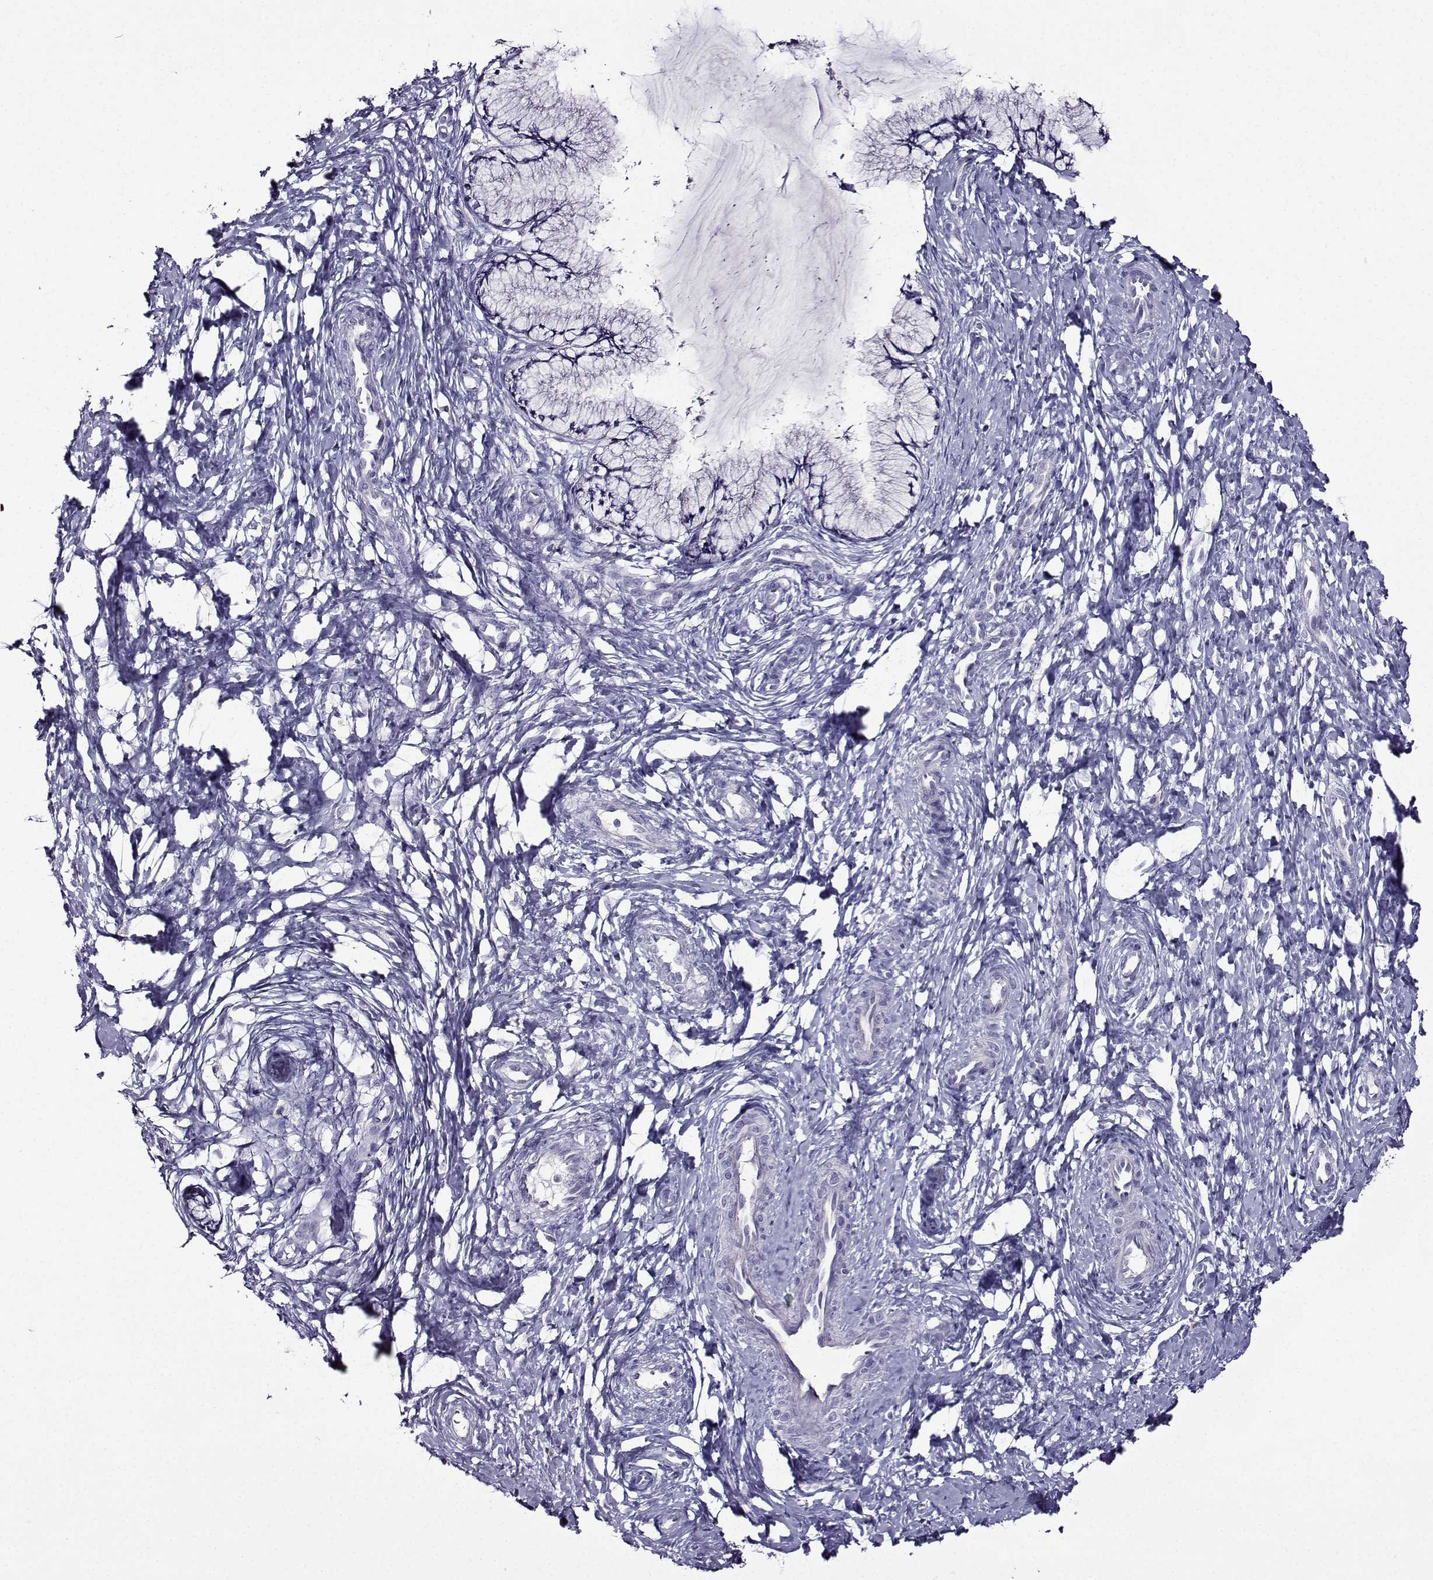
{"staining": {"intensity": "negative", "quantity": "none", "location": "none"}, "tissue": "cervix", "cell_type": "Glandular cells", "image_type": "normal", "snomed": [{"axis": "morphology", "description": "Normal tissue, NOS"}, {"axis": "topography", "description": "Cervix"}], "caption": "Cervix stained for a protein using immunohistochemistry displays no expression glandular cells.", "gene": "TMEM266", "patient": {"sex": "female", "age": 37}}